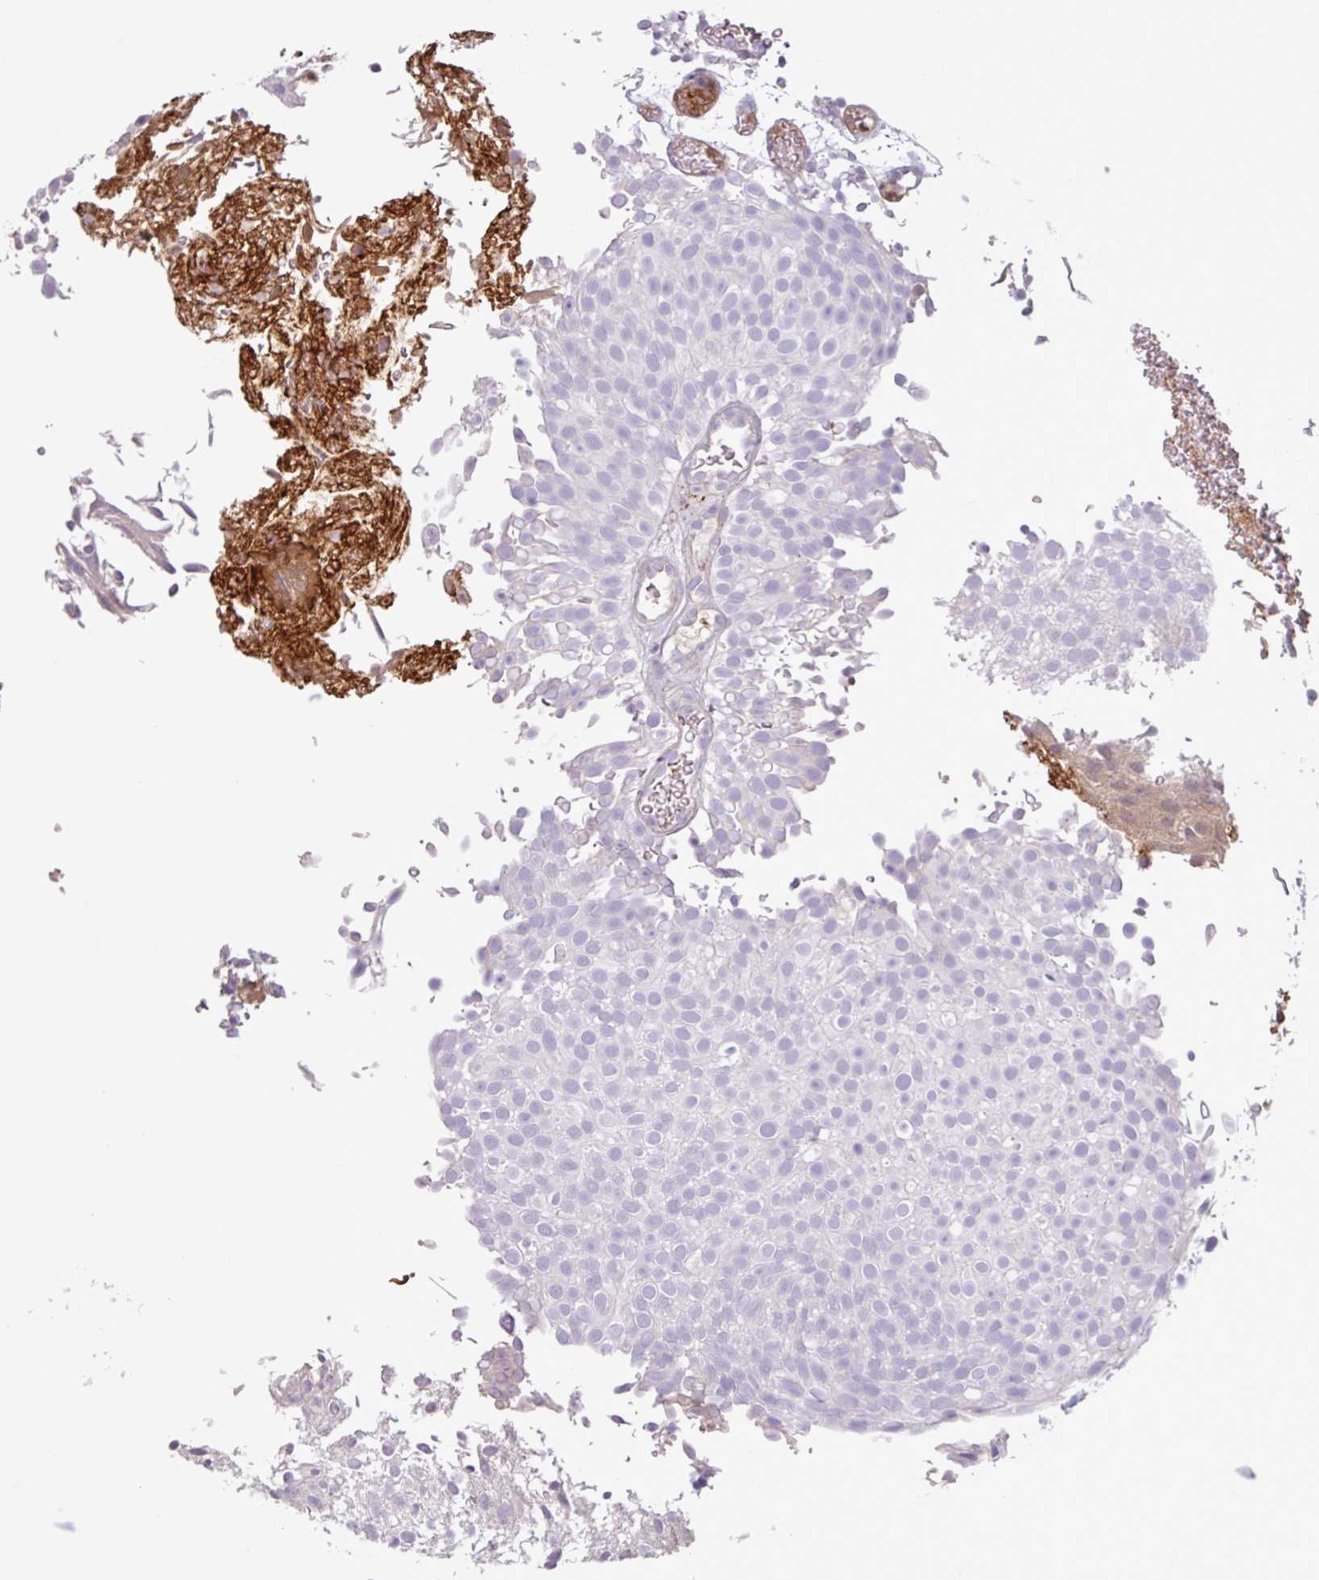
{"staining": {"intensity": "negative", "quantity": "none", "location": "none"}, "tissue": "urothelial cancer", "cell_type": "Tumor cells", "image_type": "cancer", "snomed": [{"axis": "morphology", "description": "Urothelial carcinoma, Low grade"}, {"axis": "topography", "description": "Urinary bladder"}], "caption": "Immunohistochemistry of human urothelial carcinoma (low-grade) demonstrates no positivity in tumor cells. Brightfield microscopy of IHC stained with DAB (3,3'-diaminobenzidine) (brown) and hematoxylin (blue), captured at high magnification.", "gene": "C4B", "patient": {"sex": "male", "age": 78}}